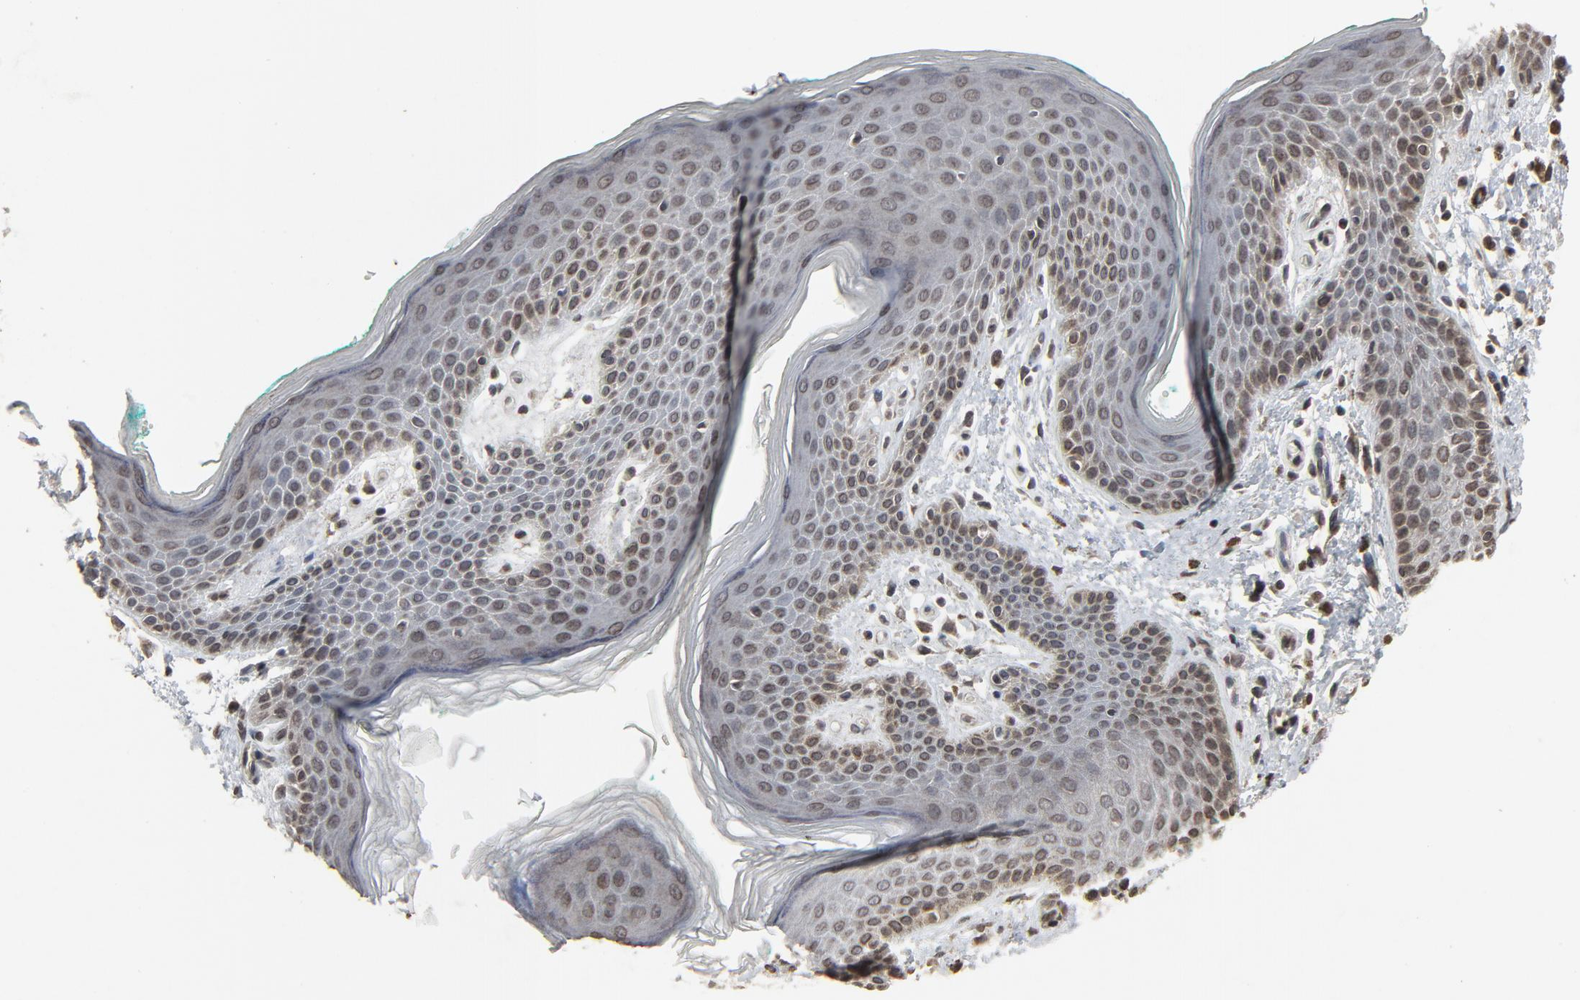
{"staining": {"intensity": "weak", "quantity": ">75%", "location": "nuclear"}, "tissue": "skin", "cell_type": "Epidermal cells", "image_type": "normal", "snomed": [{"axis": "morphology", "description": "Normal tissue, NOS"}, {"axis": "topography", "description": "Anal"}], "caption": "Weak nuclear expression is identified in approximately >75% of epidermal cells in unremarkable skin.", "gene": "POM121", "patient": {"sex": "male", "age": 74}}